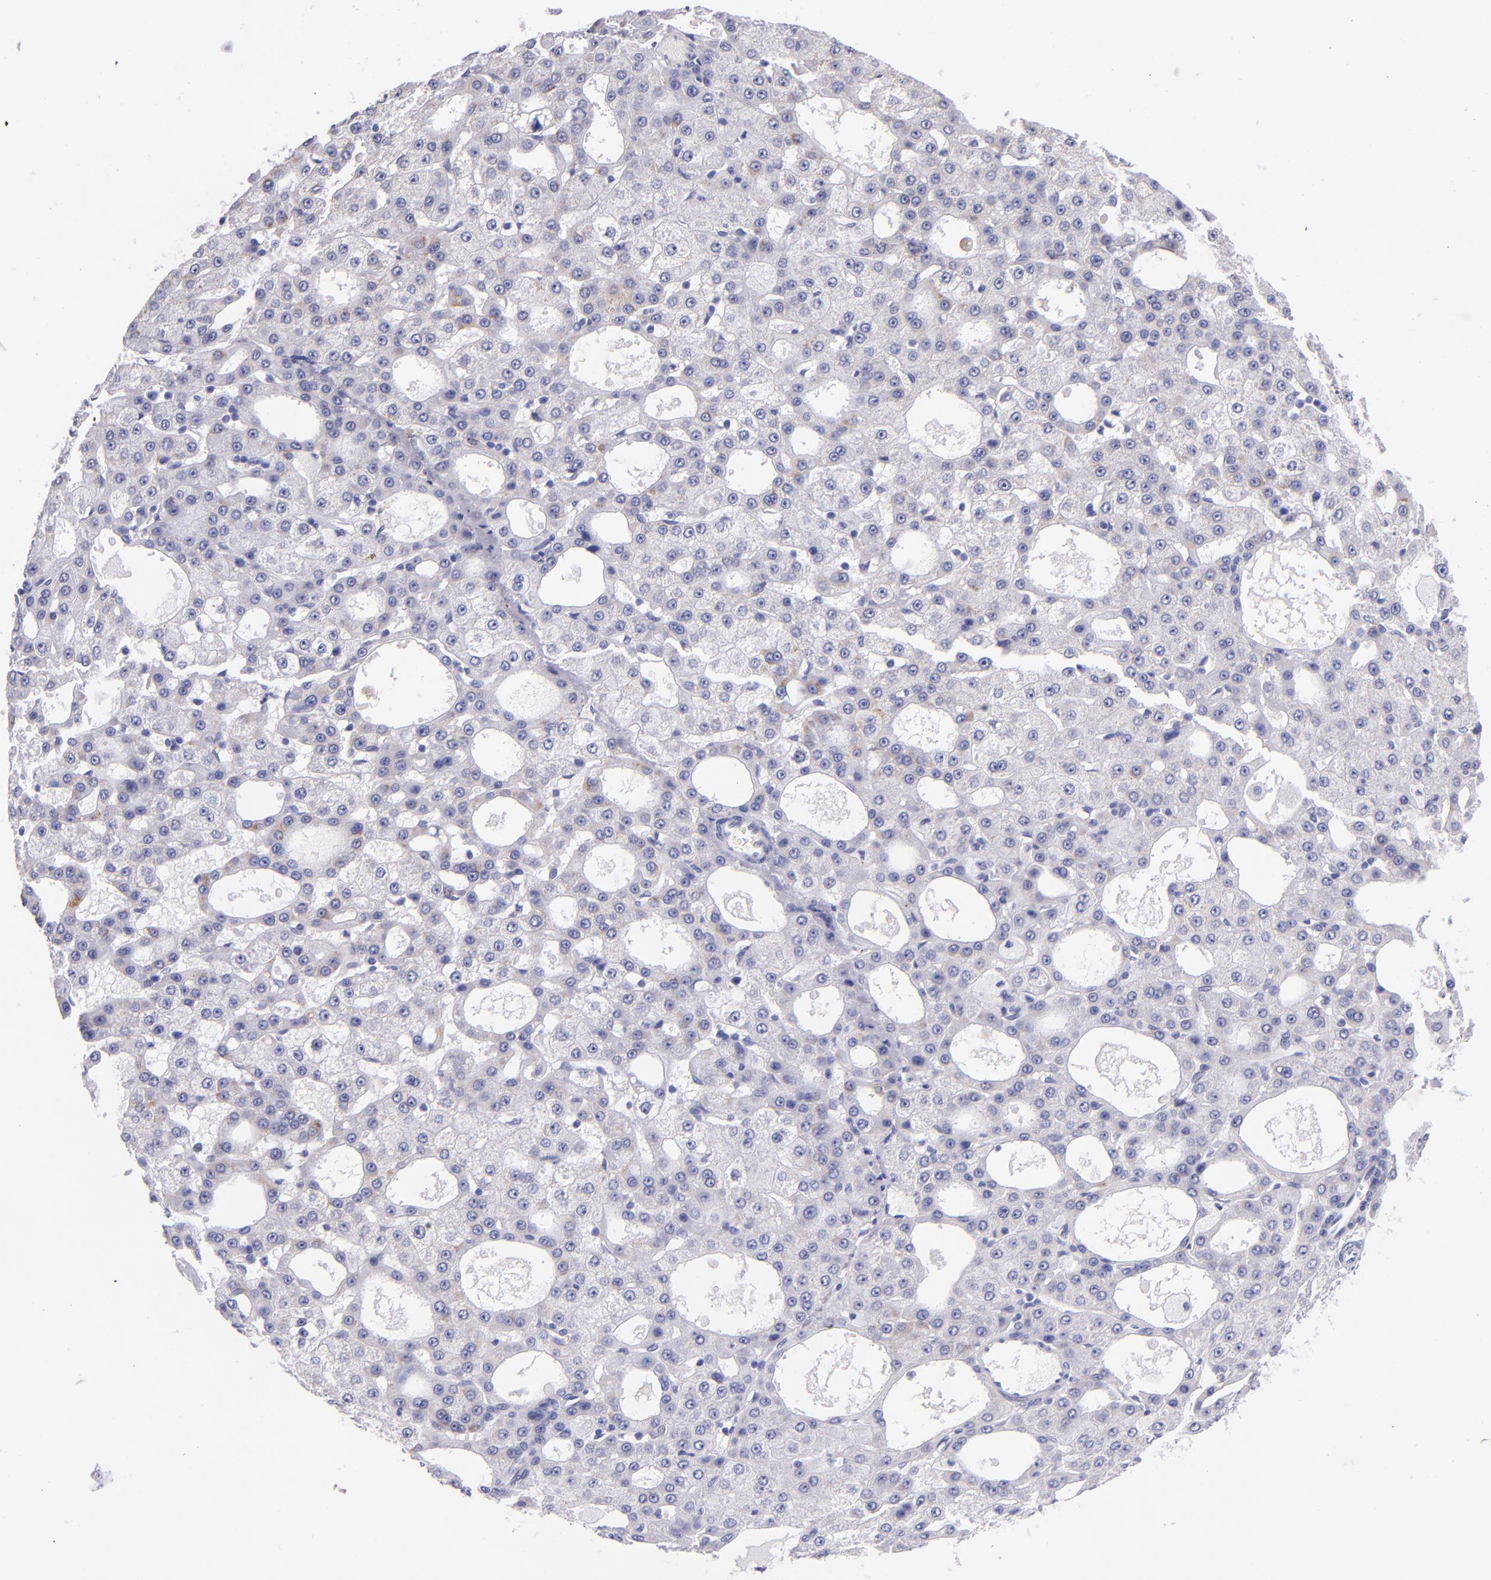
{"staining": {"intensity": "weak", "quantity": "25%-75%", "location": "cytoplasmic/membranous"}, "tissue": "liver cancer", "cell_type": "Tumor cells", "image_type": "cancer", "snomed": [{"axis": "morphology", "description": "Carcinoma, Hepatocellular, NOS"}, {"axis": "topography", "description": "Liver"}], "caption": "Immunohistochemistry image of human liver cancer (hepatocellular carcinoma) stained for a protein (brown), which displays low levels of weak cytoplasmic/membranous positivity in about 25%-75% of tumor cells.", "gene": "IRF4", "patient": {"sex": "male", "age": 47}}